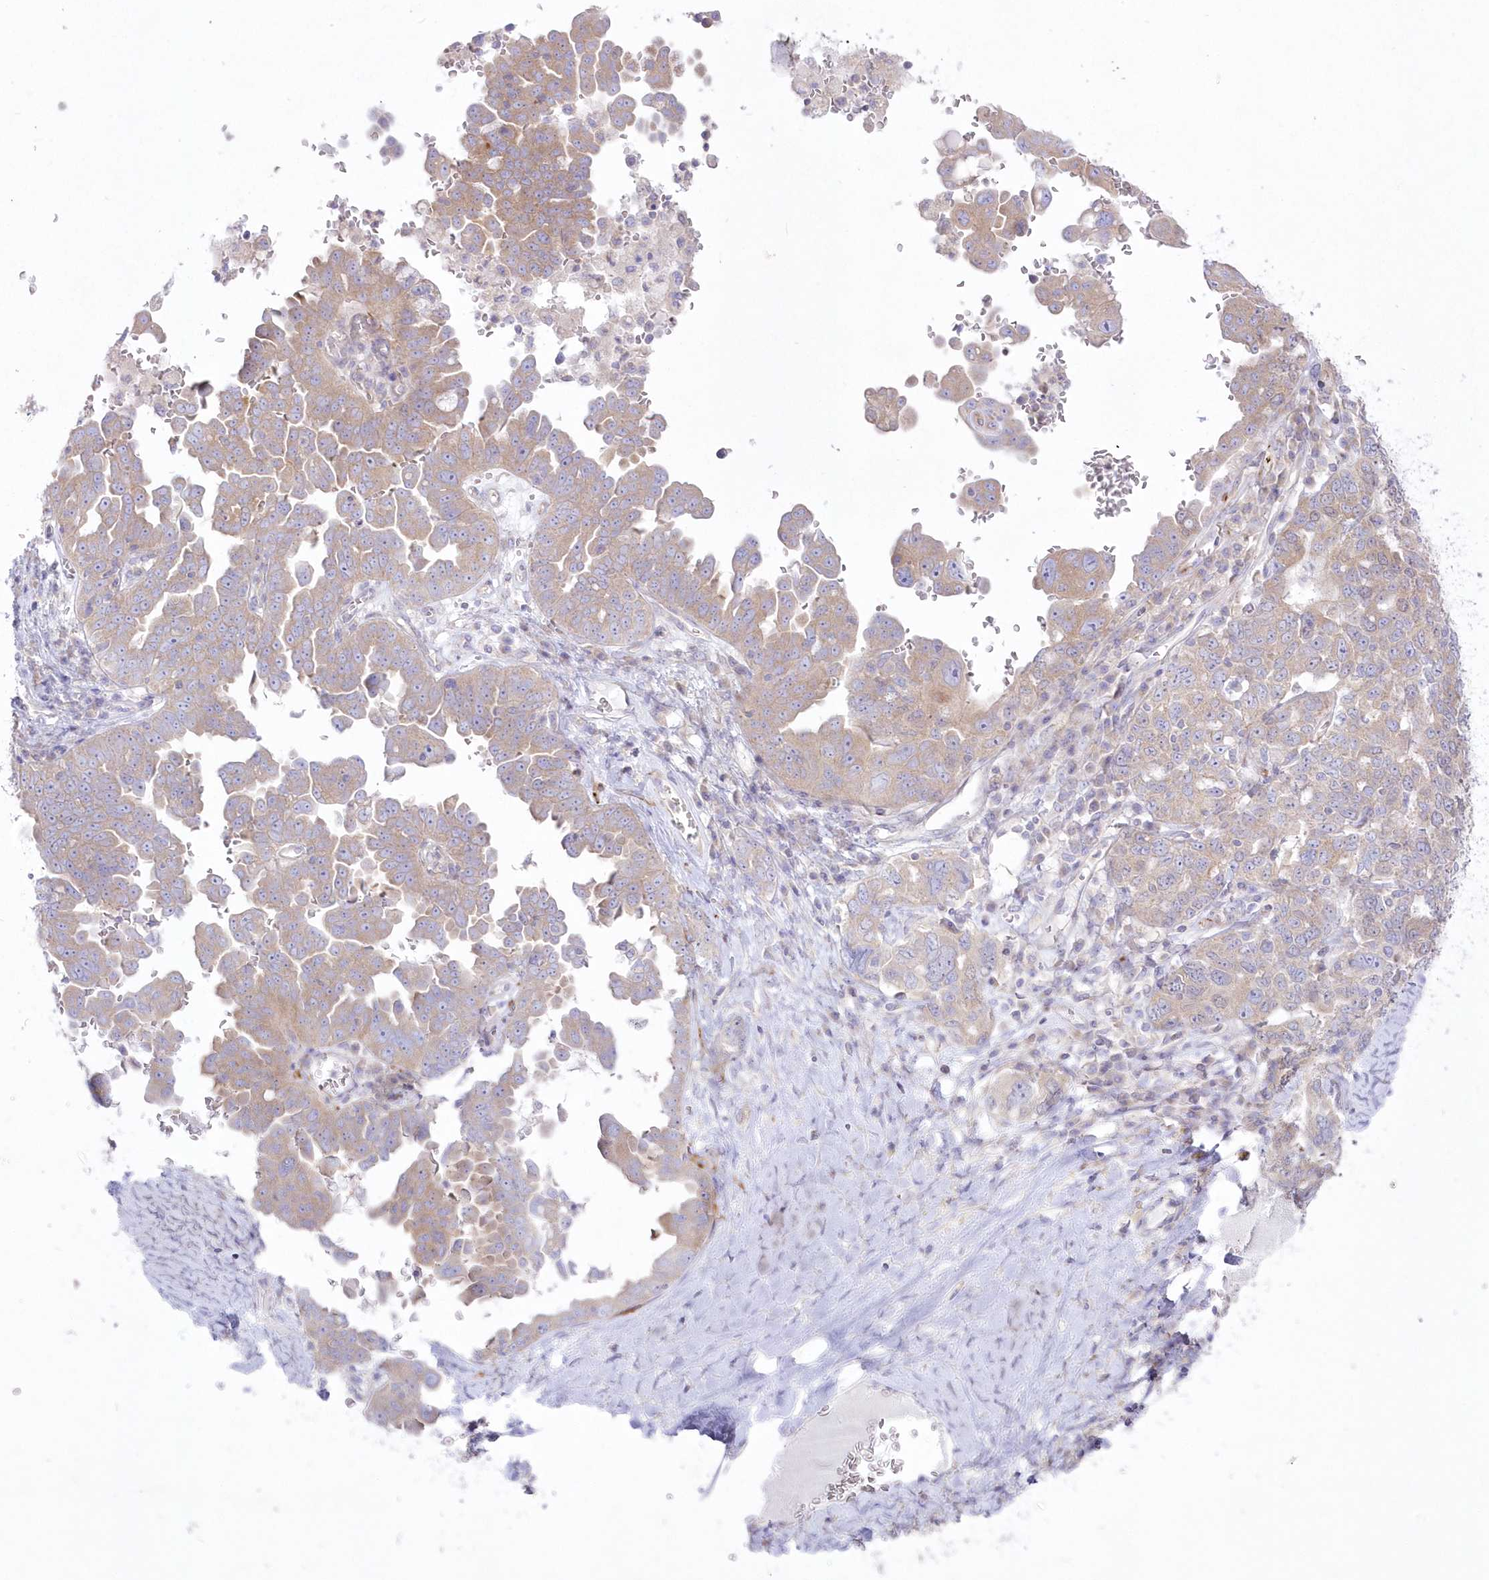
{"staining": {"intensity": "moderate", "quantity": ">75%", "location": "cytoplasmic/membranous"}, "tissue": "ovarian cancer", "cell_type": "Tumor cells", "image_type": "cancer", "snomed": [{"axis": "morphology", "description": "Carcinoma, endometroid"}, {"axis": "topography", "description": "Ovary"}], "caption": "This is an image of immunohistochemistry (IHC) staining of endometroid carcinoma (ovarian), which shows moderate positivity in the cytoplasmic/membranous of tumor cells.", "gene": "ZNF843", "patient": {"sex": "female", "age": 62}}